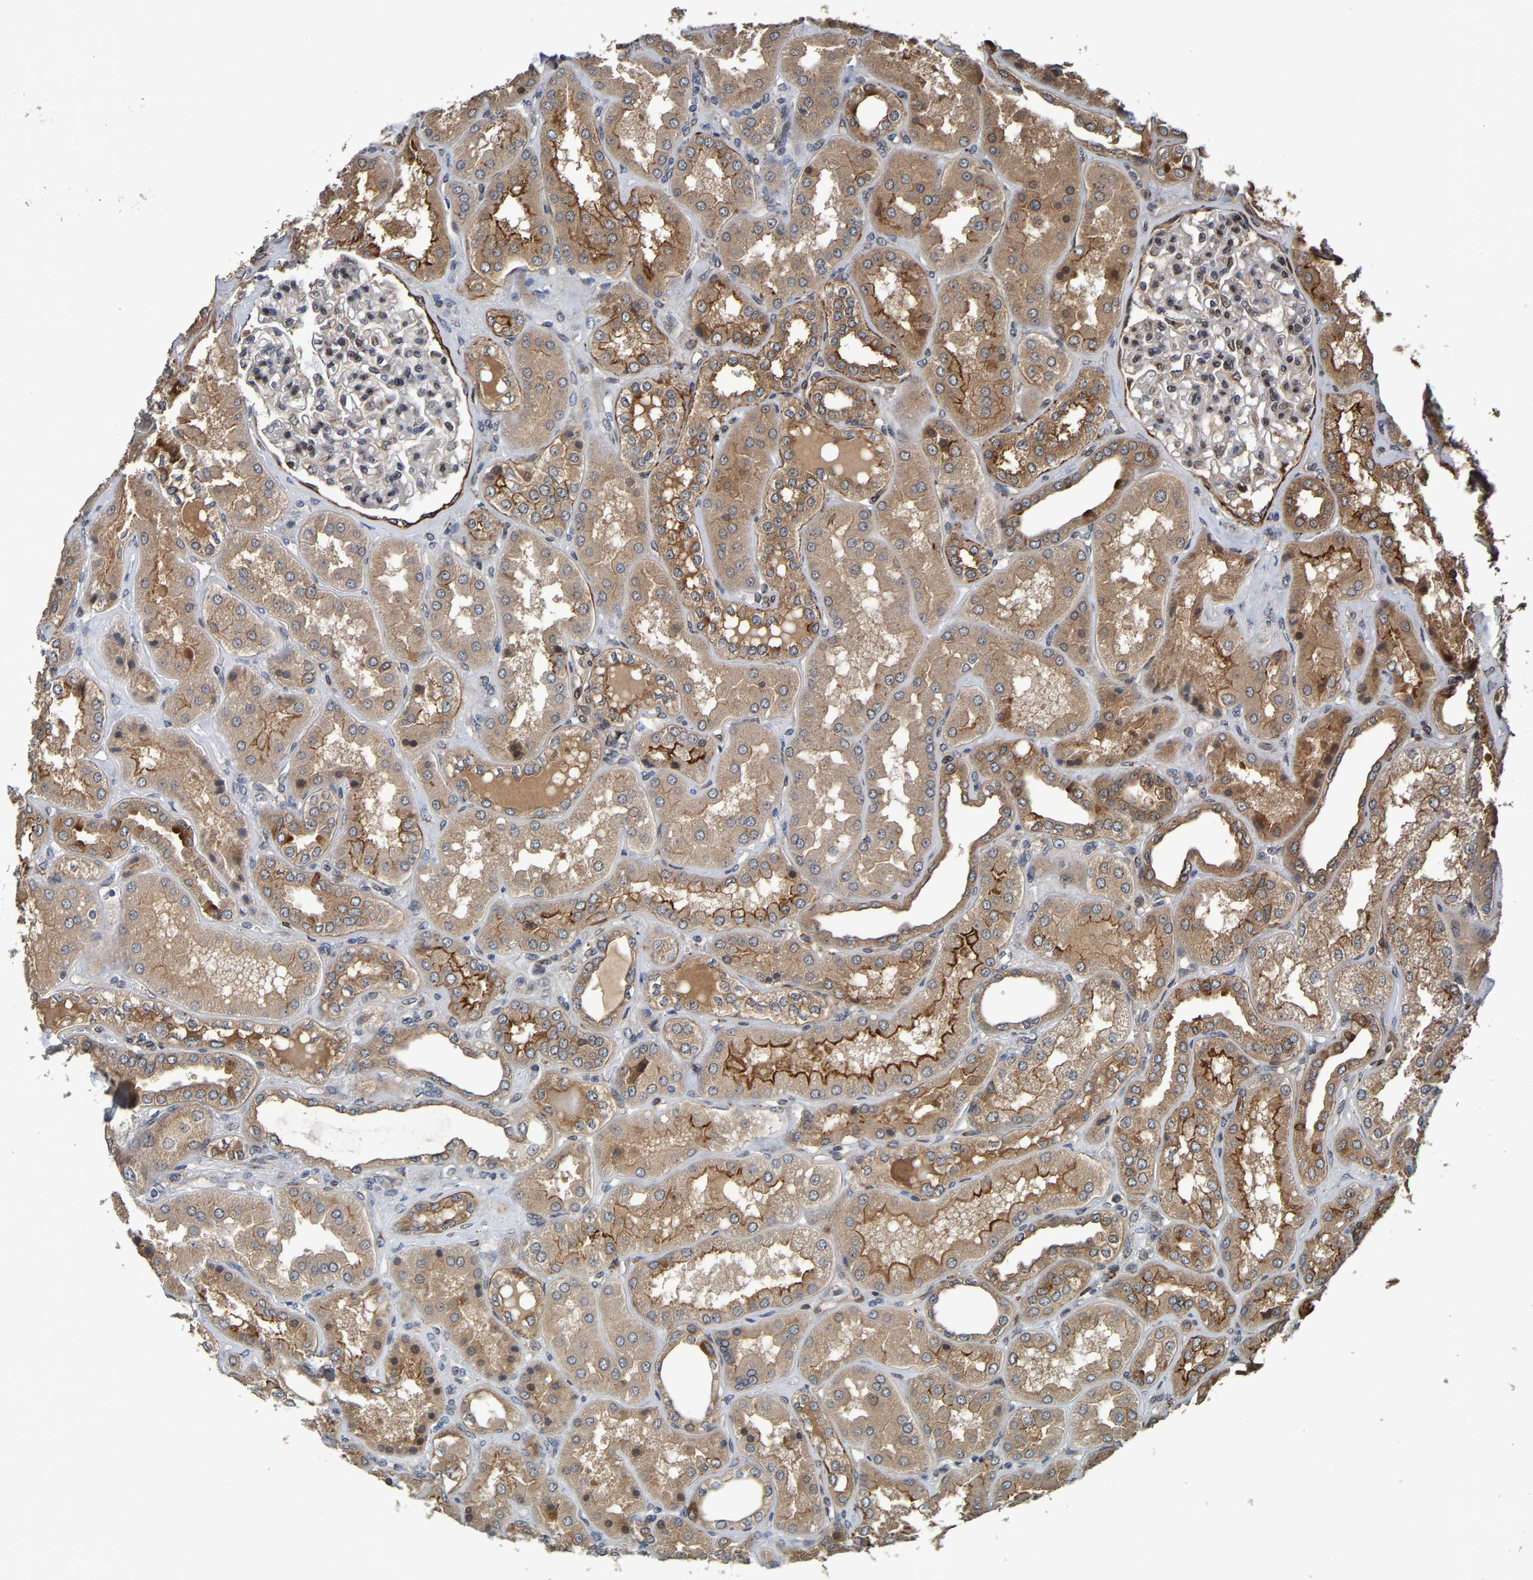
{"staining": {"intensity": "moderate", "quantity": "<25%", "location": "cytoplasmic/membranous"}, "tissue": "kidney", "cell_type": "Cells in glomeruli", "image_type": "normal", "snomed": [{"axis": "morphology", "description": "Normal tissue, NOS"}, {"axis": "topography", "description": "Kidney"}], "caption": "High-power microscopy captured an immunohistochemistry (IHC) image of unremarkable kidney, revealing moderate cytoplasmic/membranous expression in about <25% of cells in glomeruli. (DAB IHC with brightfield microscopy, high magnification).", "gene": "MACC1", "patient": {"sex": "female", "age": 56}}